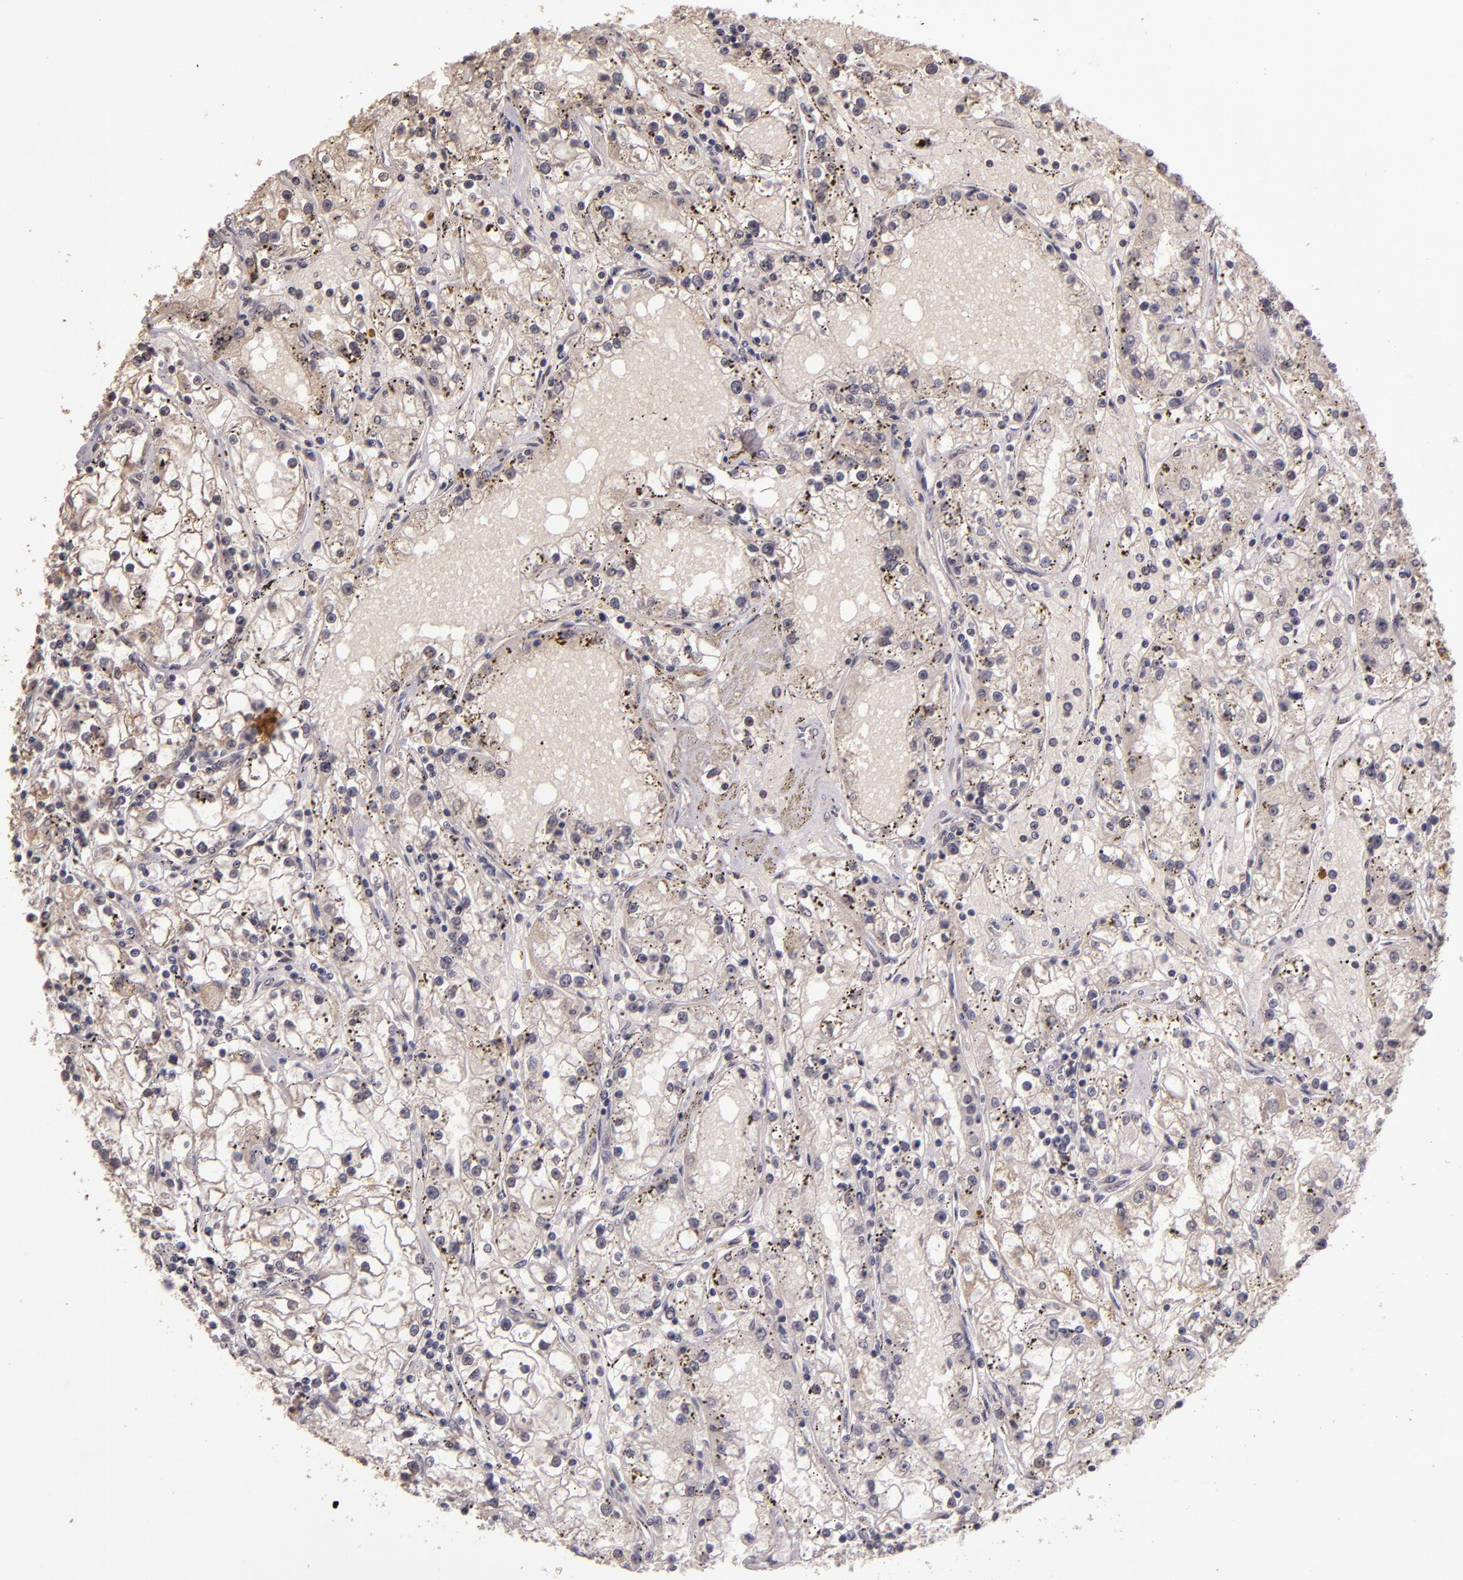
{"staining": {"intensity": "negative", "quantity": "none", "location": "none"}, "tissue": "renal cancer", "cell_type": "Tumor cells", "image_type": "cancer", "snomed": [{"axis": "morphology", "description": "Adenocarcinoma, NOS"}, {"axis": "topography", "description": "Kidney"}], "caption": "High power microscopy micrograph of an immunohistochemistry (IHC) photomicrograph of renal cancer, revealing no significant staining in tumor cells.", "gene": "CUL1", "patient": {"sex": "male", "age": 56}}